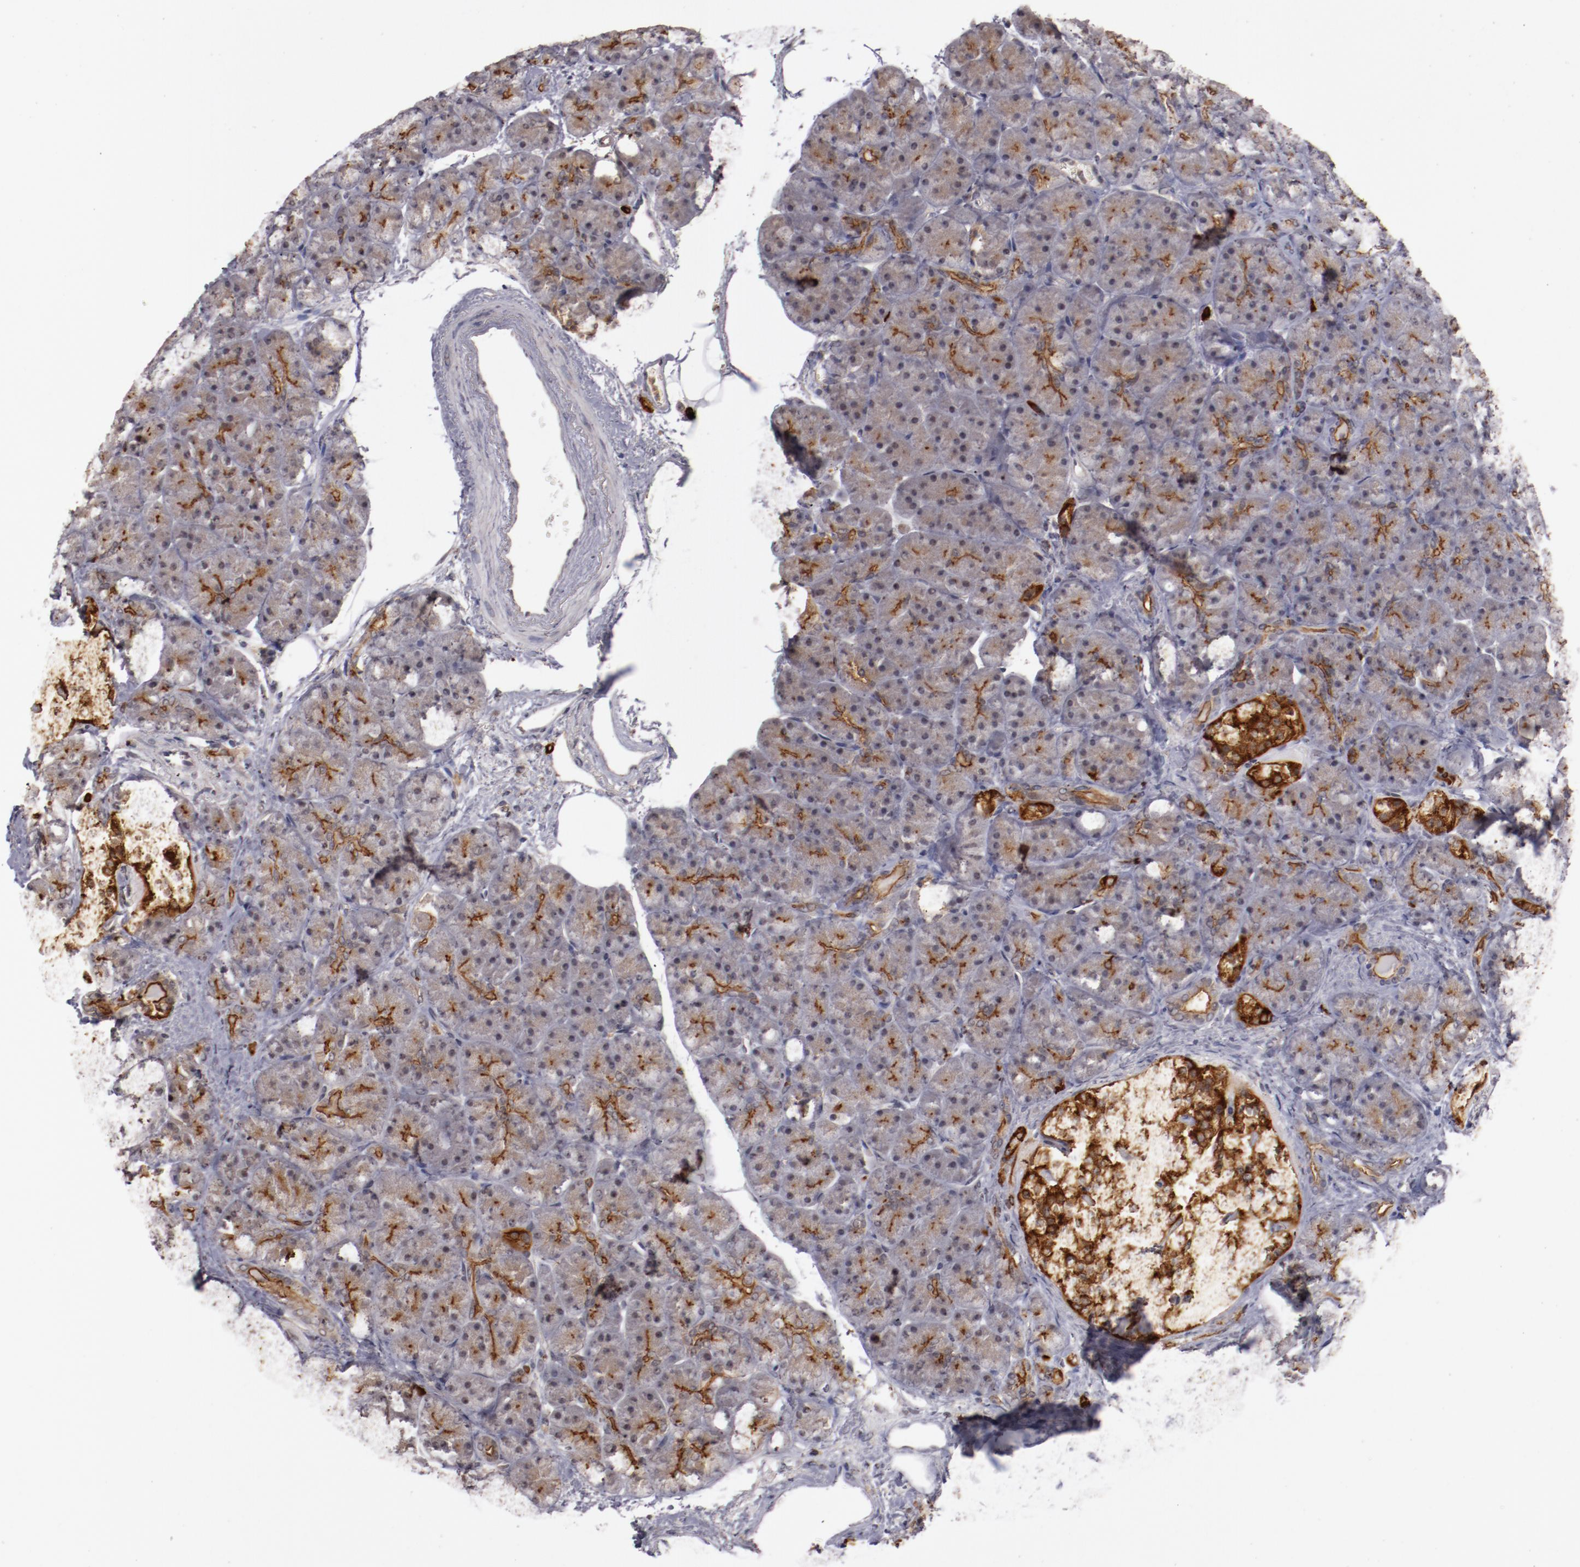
{"staining": {"intensity": "moderate", "quantity": "25%-75%", "location": "cytoplasmic/membranous"}, "tissue": "pancreas", "cell_type": "Exocrine glandular cells", "image_type": "normal", "snomed": [{"axis": "morphology", "description": "Normal tissue, NOS"}, {"axis": "topography", "description": "Pancreas"}], "caption": "Pancreas was stained to show a protein in brown. There is medium levels of moderate cytoplasmic/membranous expression in approximately 25%-75% of exocrine glandular cells. (DAB = brown stain, brightfield microscopy at high magnification).", "gene": "STX3", "patient": {"sex": "male", "age": 66}}